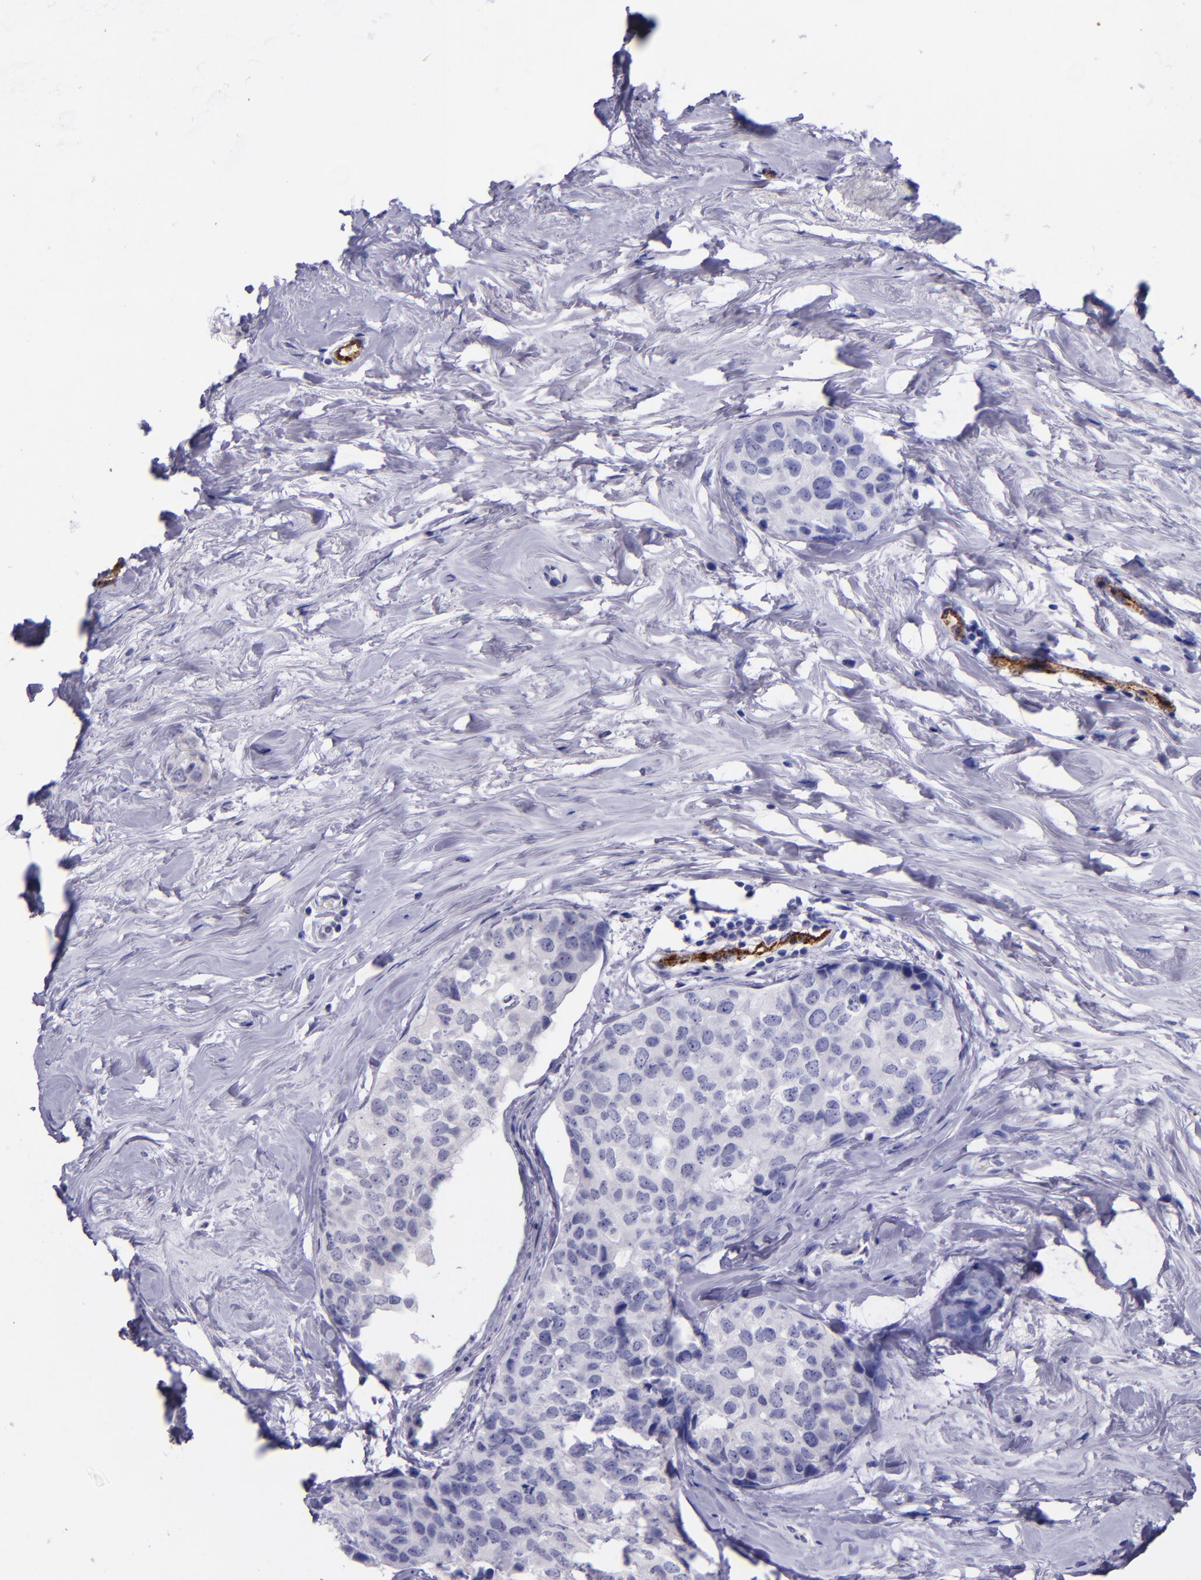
{"staining": {"intensity": "negative", "quantity": "none", "location": "none"}, "tissue": "breast cancer", "cell_type": "Tumor cells", "image_type": "cancer", "snomed": [{"axis": "morphology", "description": "Normal tissue, NOS"}, {"axis": "morphology", "description": "Duct carcinoma"}, {"axis": "topography", "description": "Breast"}], "caption": "High power microscopy image of an IHC histopathology image of infiltrating ductal carcinoma (breast), revealing no significant staining in tumor cells. Brightfield microscopy of immunohistochemistry stained with DAB (brown) and hematoxylin (blue), captured at high magnification.", "gene": "SELE", "patient": {"sex": "female", "age": 50}}